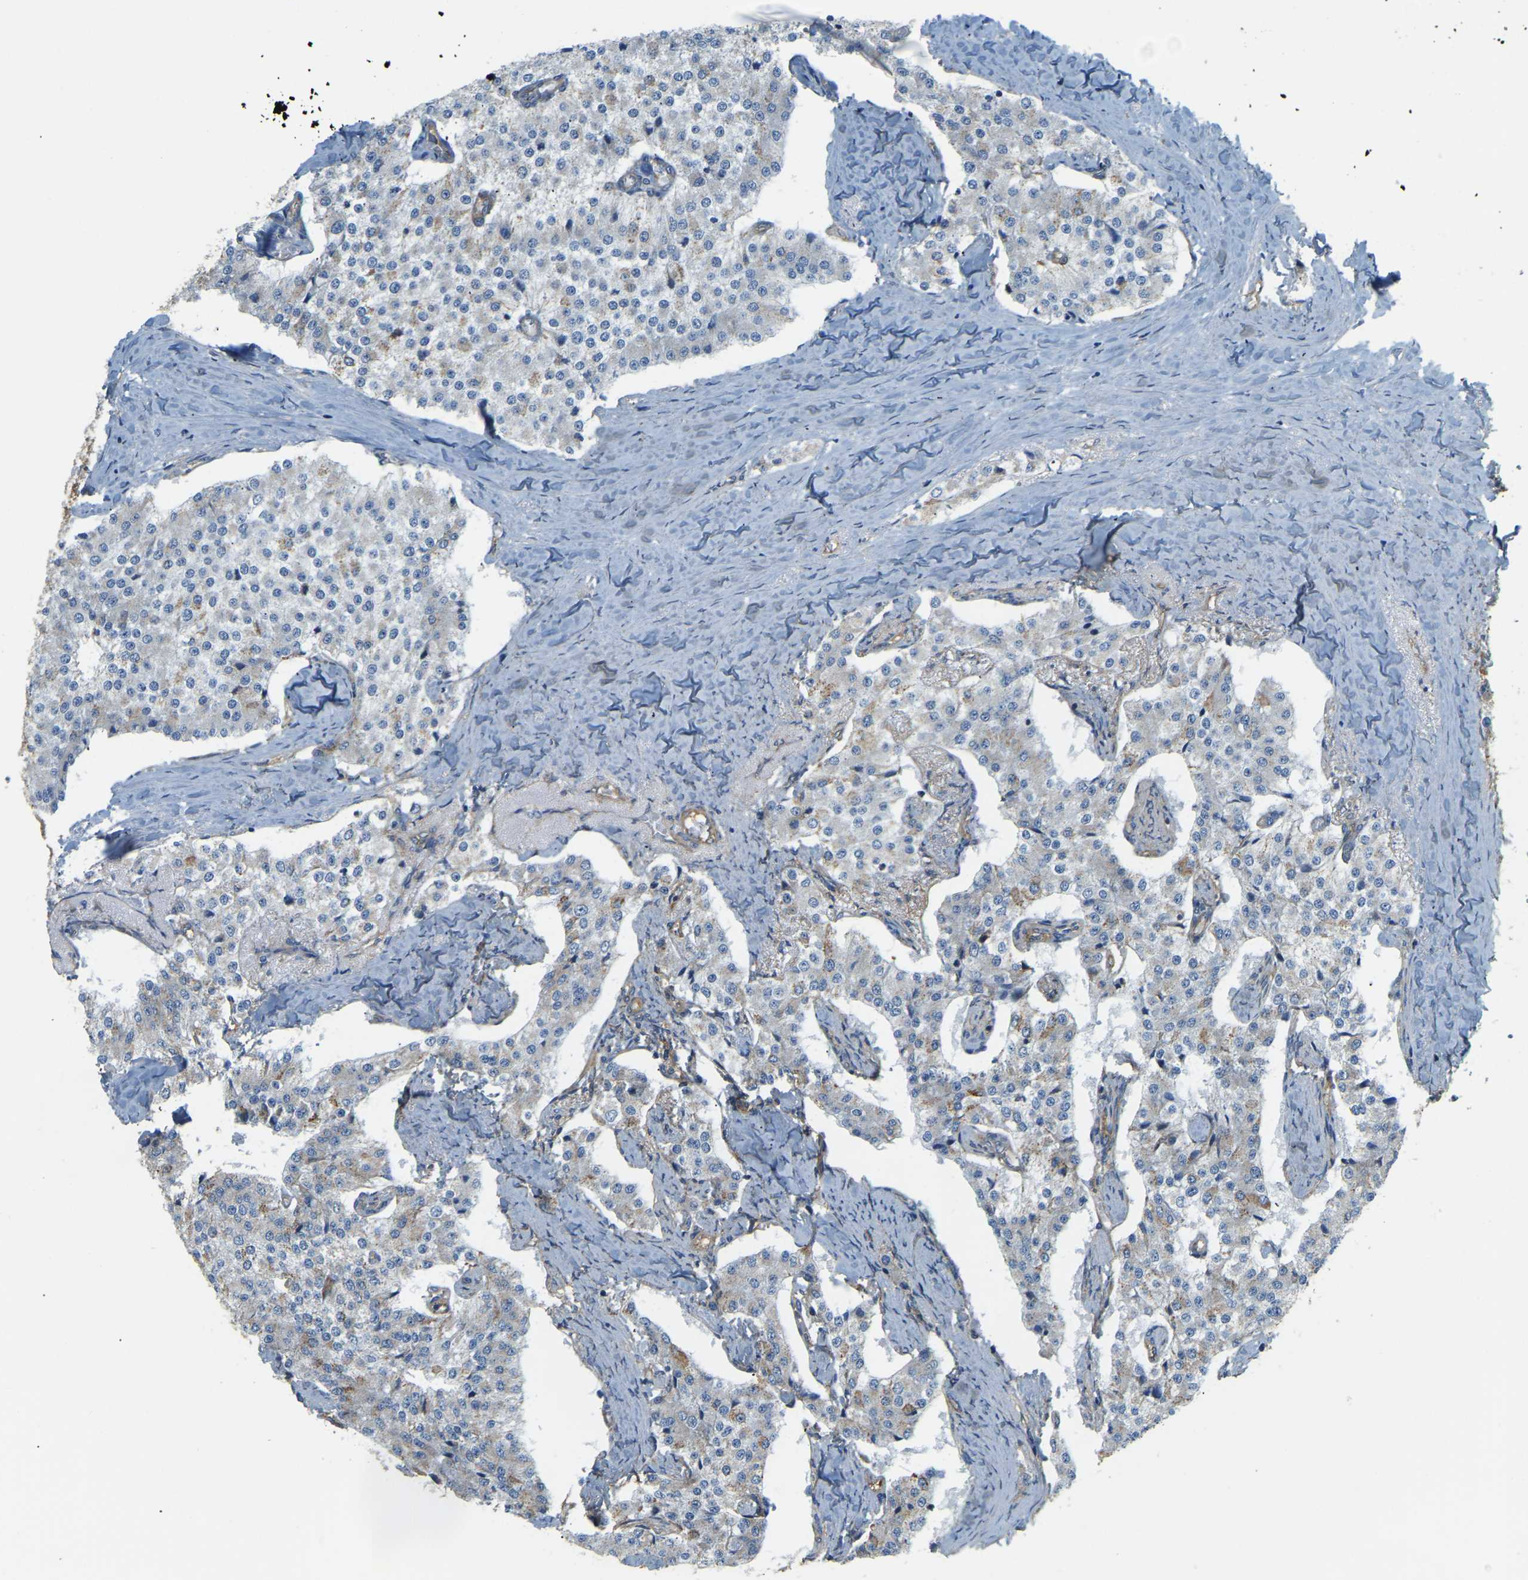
{"staining": {"intensity": "moderate", "quantity": "<25%", "location": "cytoplasmic/membranous"}, "tissue": "carcinoid", "cell_type": "Tumor cells", "image_type": "cancer", "snomed": [{"axis": "morphology", "description": "Carcinoid, malignant, NOS"}, {"axis": "topography", "description": "Colon"}], "caption": "The histopathology image reveals staining of malignant carcinoid, revealing moderate cytoplasmic/membranous protein positivity (brown color) within tumor cells.", "gene": "AHNAK", "patient": {"sex": "female", "age": 52}}